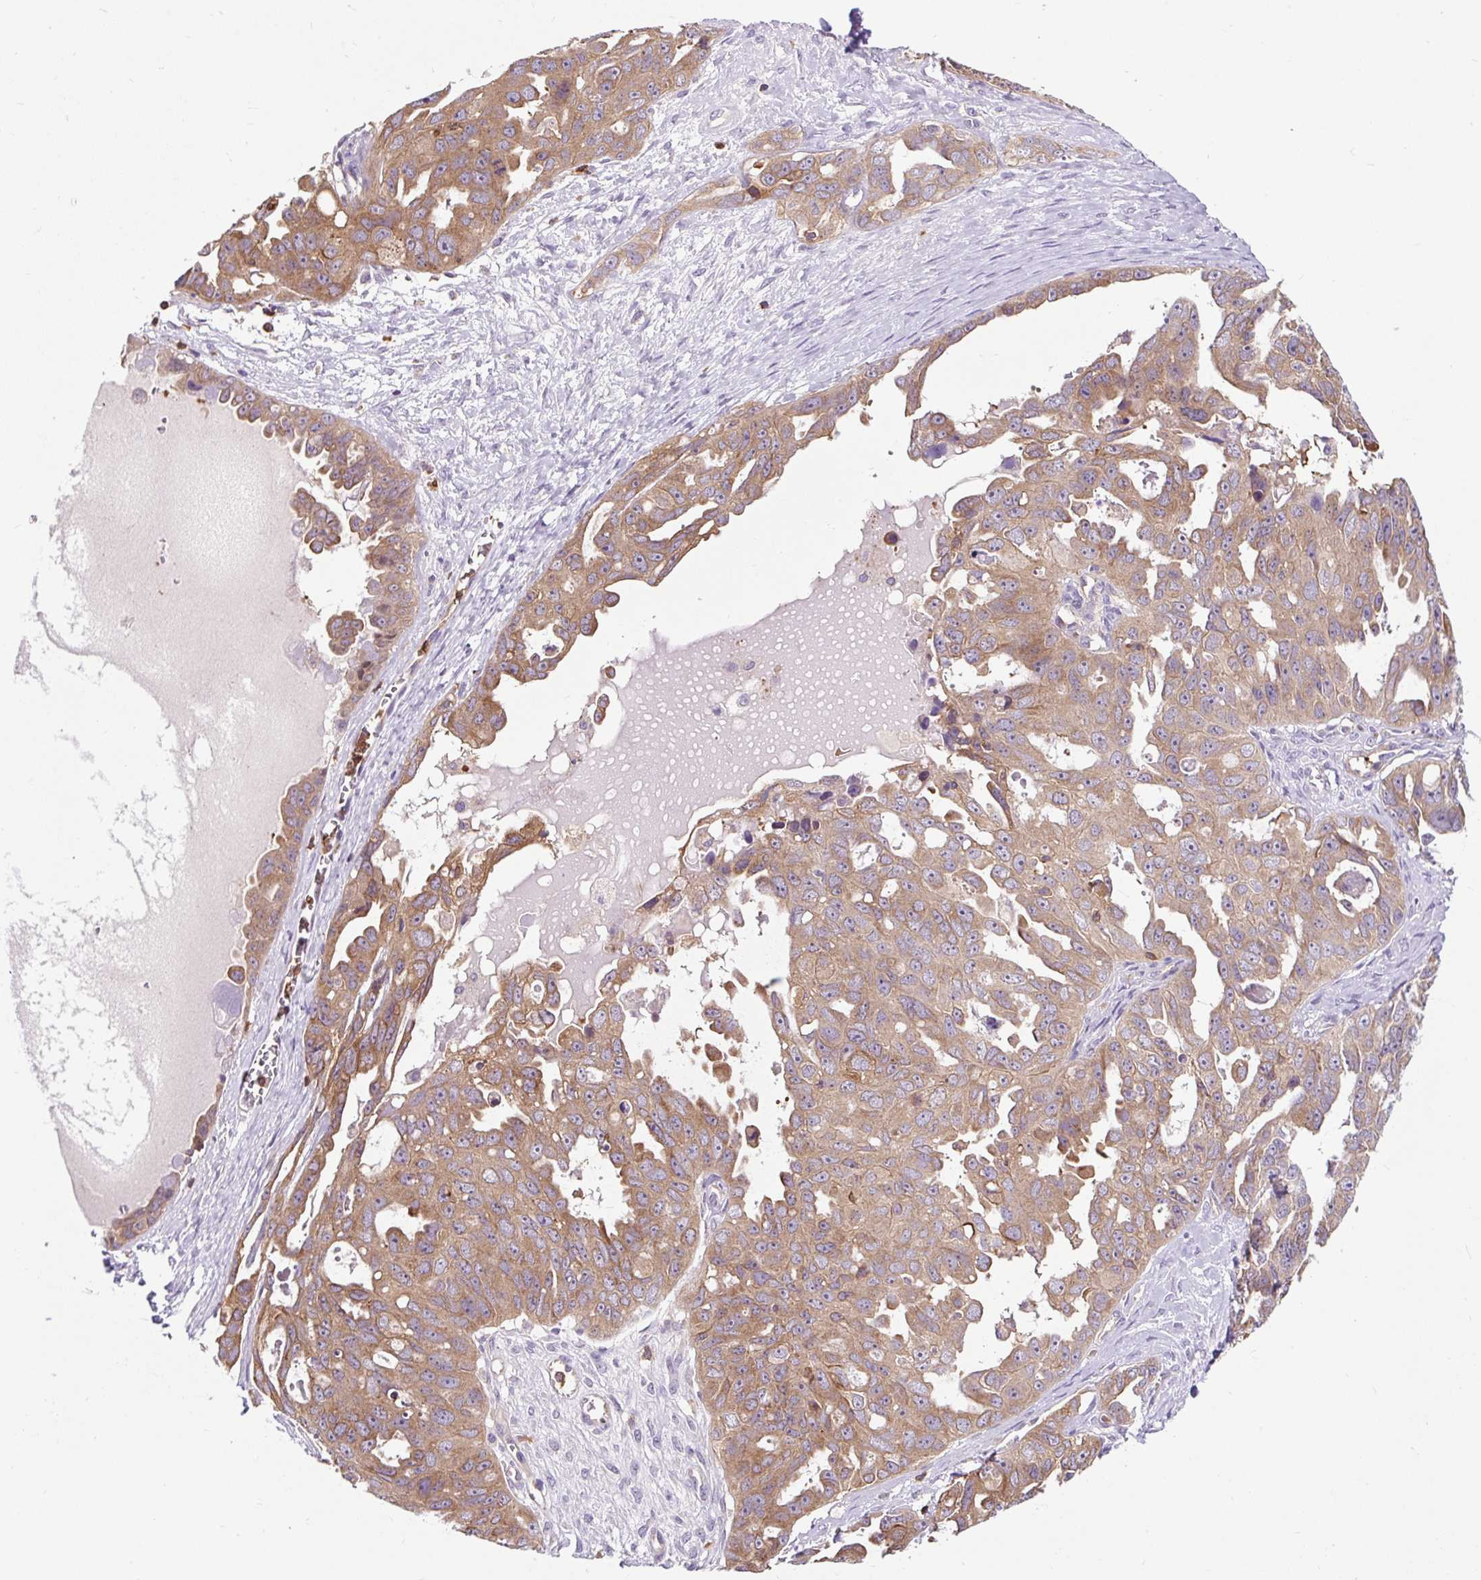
{"staining": {"intensity": "moderate", "quantity": ">75%", "location": "cytoplasmic/membranous"}, "tissue": "ovarian cancer", "cell_type": "Tumor cells", "image_type": "cancer", "snomed": [{"axis": "morphology", "description": "Carcinoma, endometroid"}, {"axis": "topography", "description": "Ovary"}], "caption": "IHC of human ovarian cancer shows medium levels of moderate cytoplasmic/membranous staining in approximately >75% of tumor cells.", "gene": "CISD3", "patient": {"sex": "female", "age": 70}}